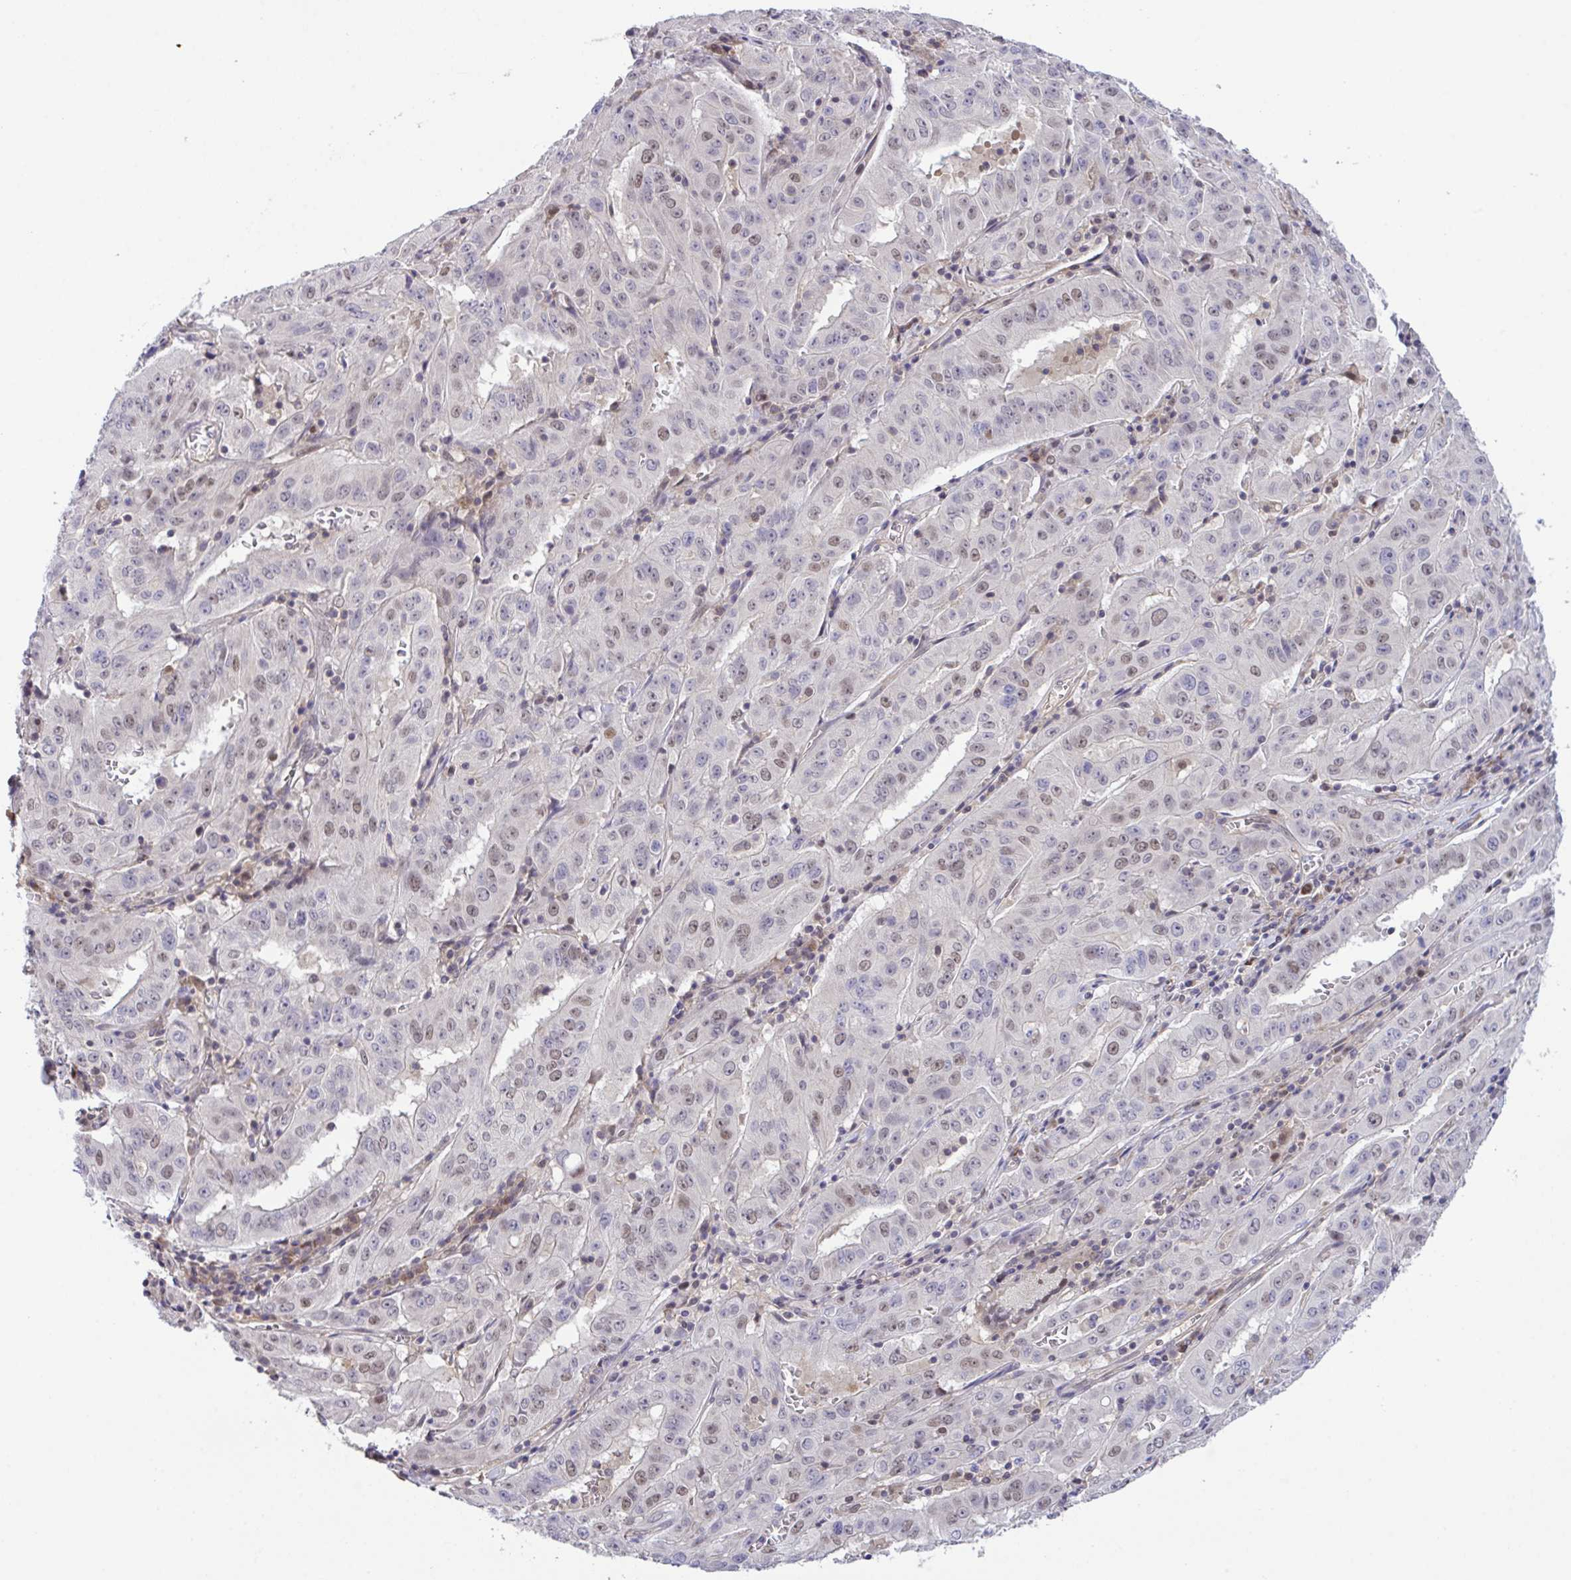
{"staining": {"intensity": "weak", "quantity": "25%-75%", "location": "nuclear"}, "tissue": "pancreatic cancer", "cell_type": "Tumor cells", "image_type": "cancer", "snomed": [{"axis": "morphology", "description": "Adenocarcinoma, NOS"}, {"axis": "topography", "description": "Pancreas"}], "caption": "A brown stain highlights weak nuclear expression of a protein in adenocarcinoma (pancreatic) tumor cells.", "gene": "ZNF444", "patient": {"sex": "male", "age": 63}}